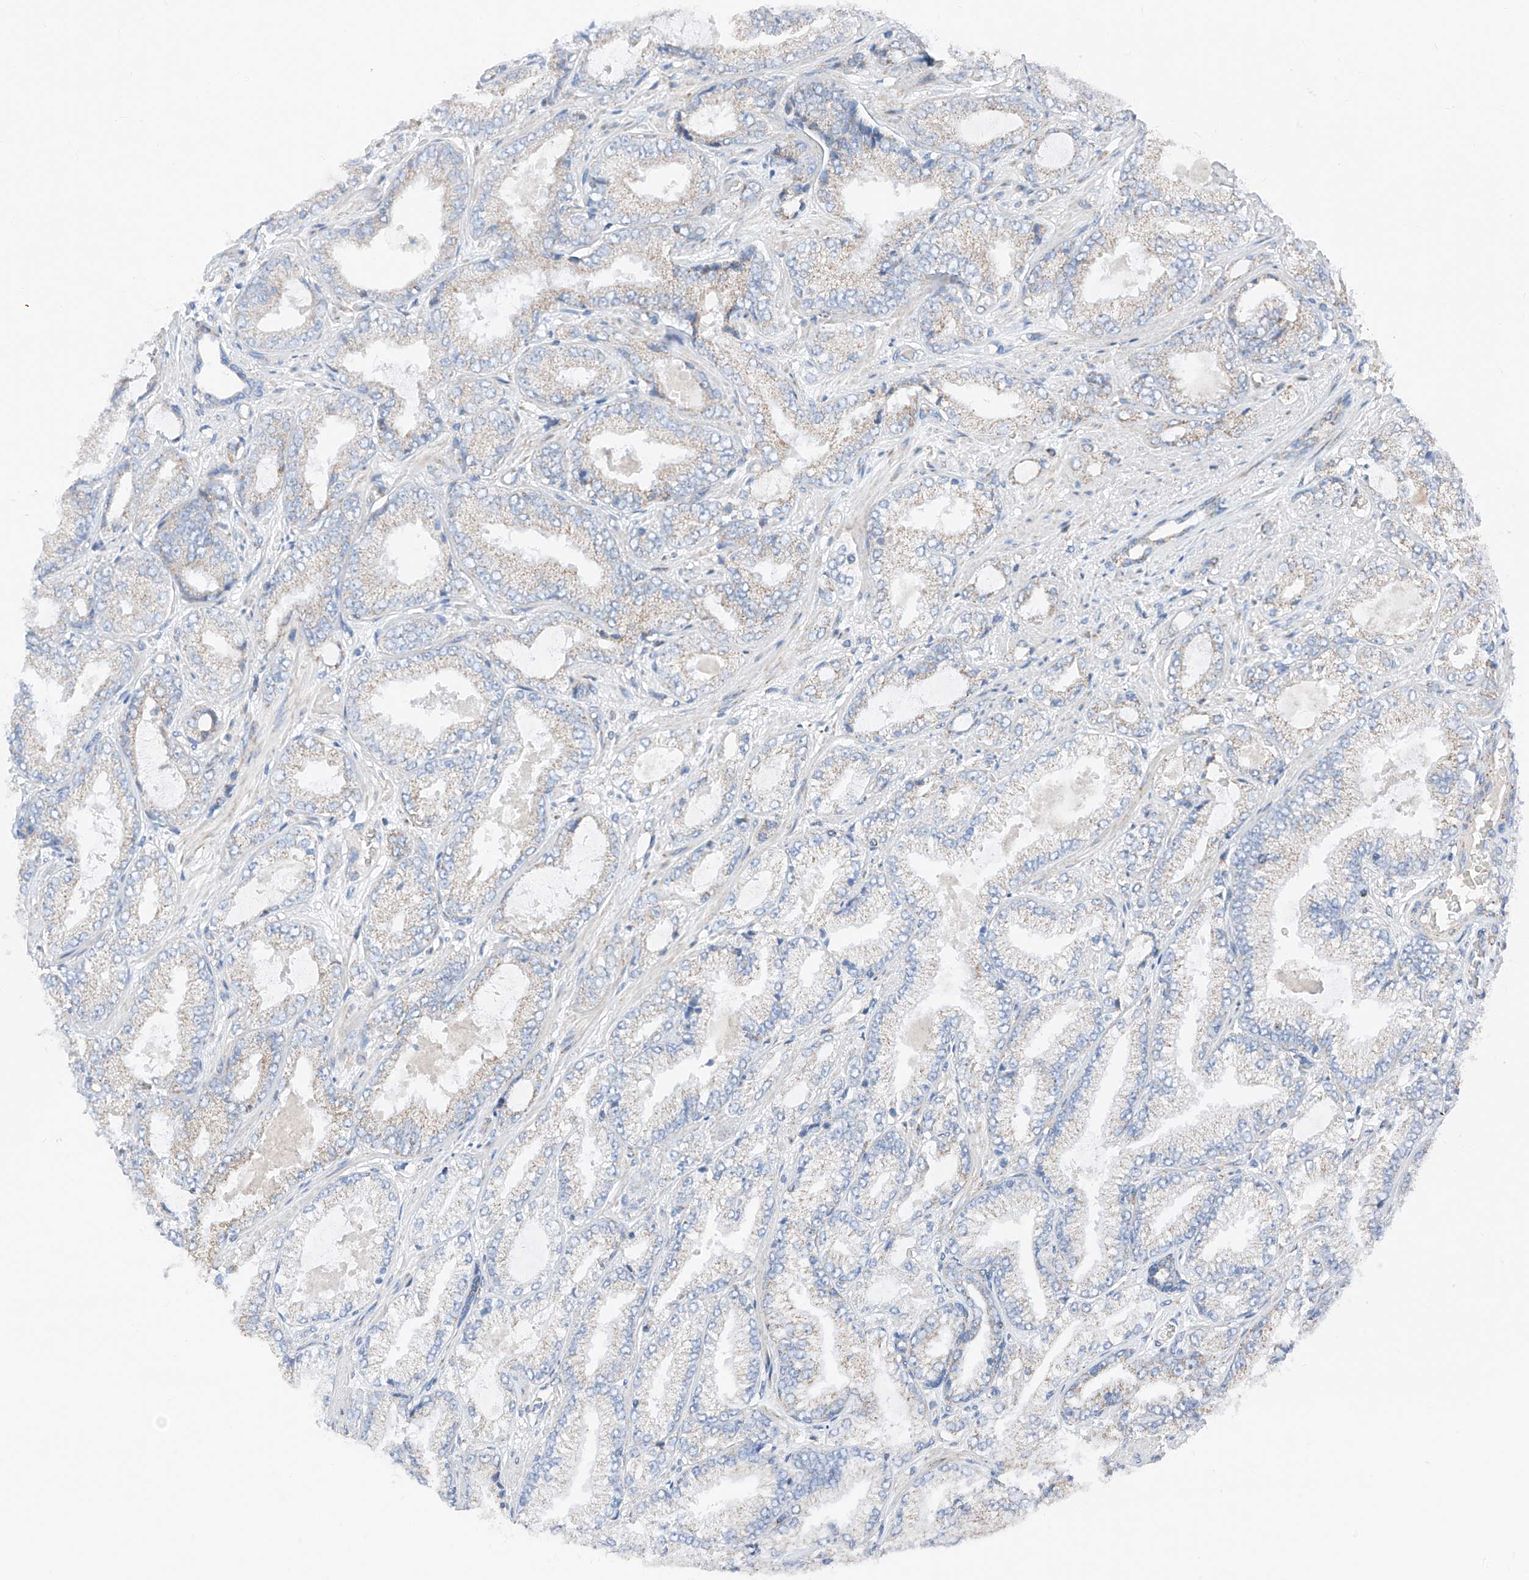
{"staining": {"intensity": "moderate", "quantity": "<25%", "location": "cytoplasmic/membranous"}, "tissue": "prostate cancer", "cell_type": "Tumor cells", "image_type": "cancer", "snomed": [{"axis": "morphology", "description": "Adenocarcinoma, High grade"}, {"axis": "topography", "description": "Prostate"}], "caption": "Prostate adenocarcinoma (high-grade) stained with DAB (3,3'-diaminobenzidine) immunohistochemistry shows low levels of moderate cytoplasmic/membranous positivity in approximately <25% of tumor cells.", "gene": "MRAP", "patient": {"sex": "male", "age": 71}}